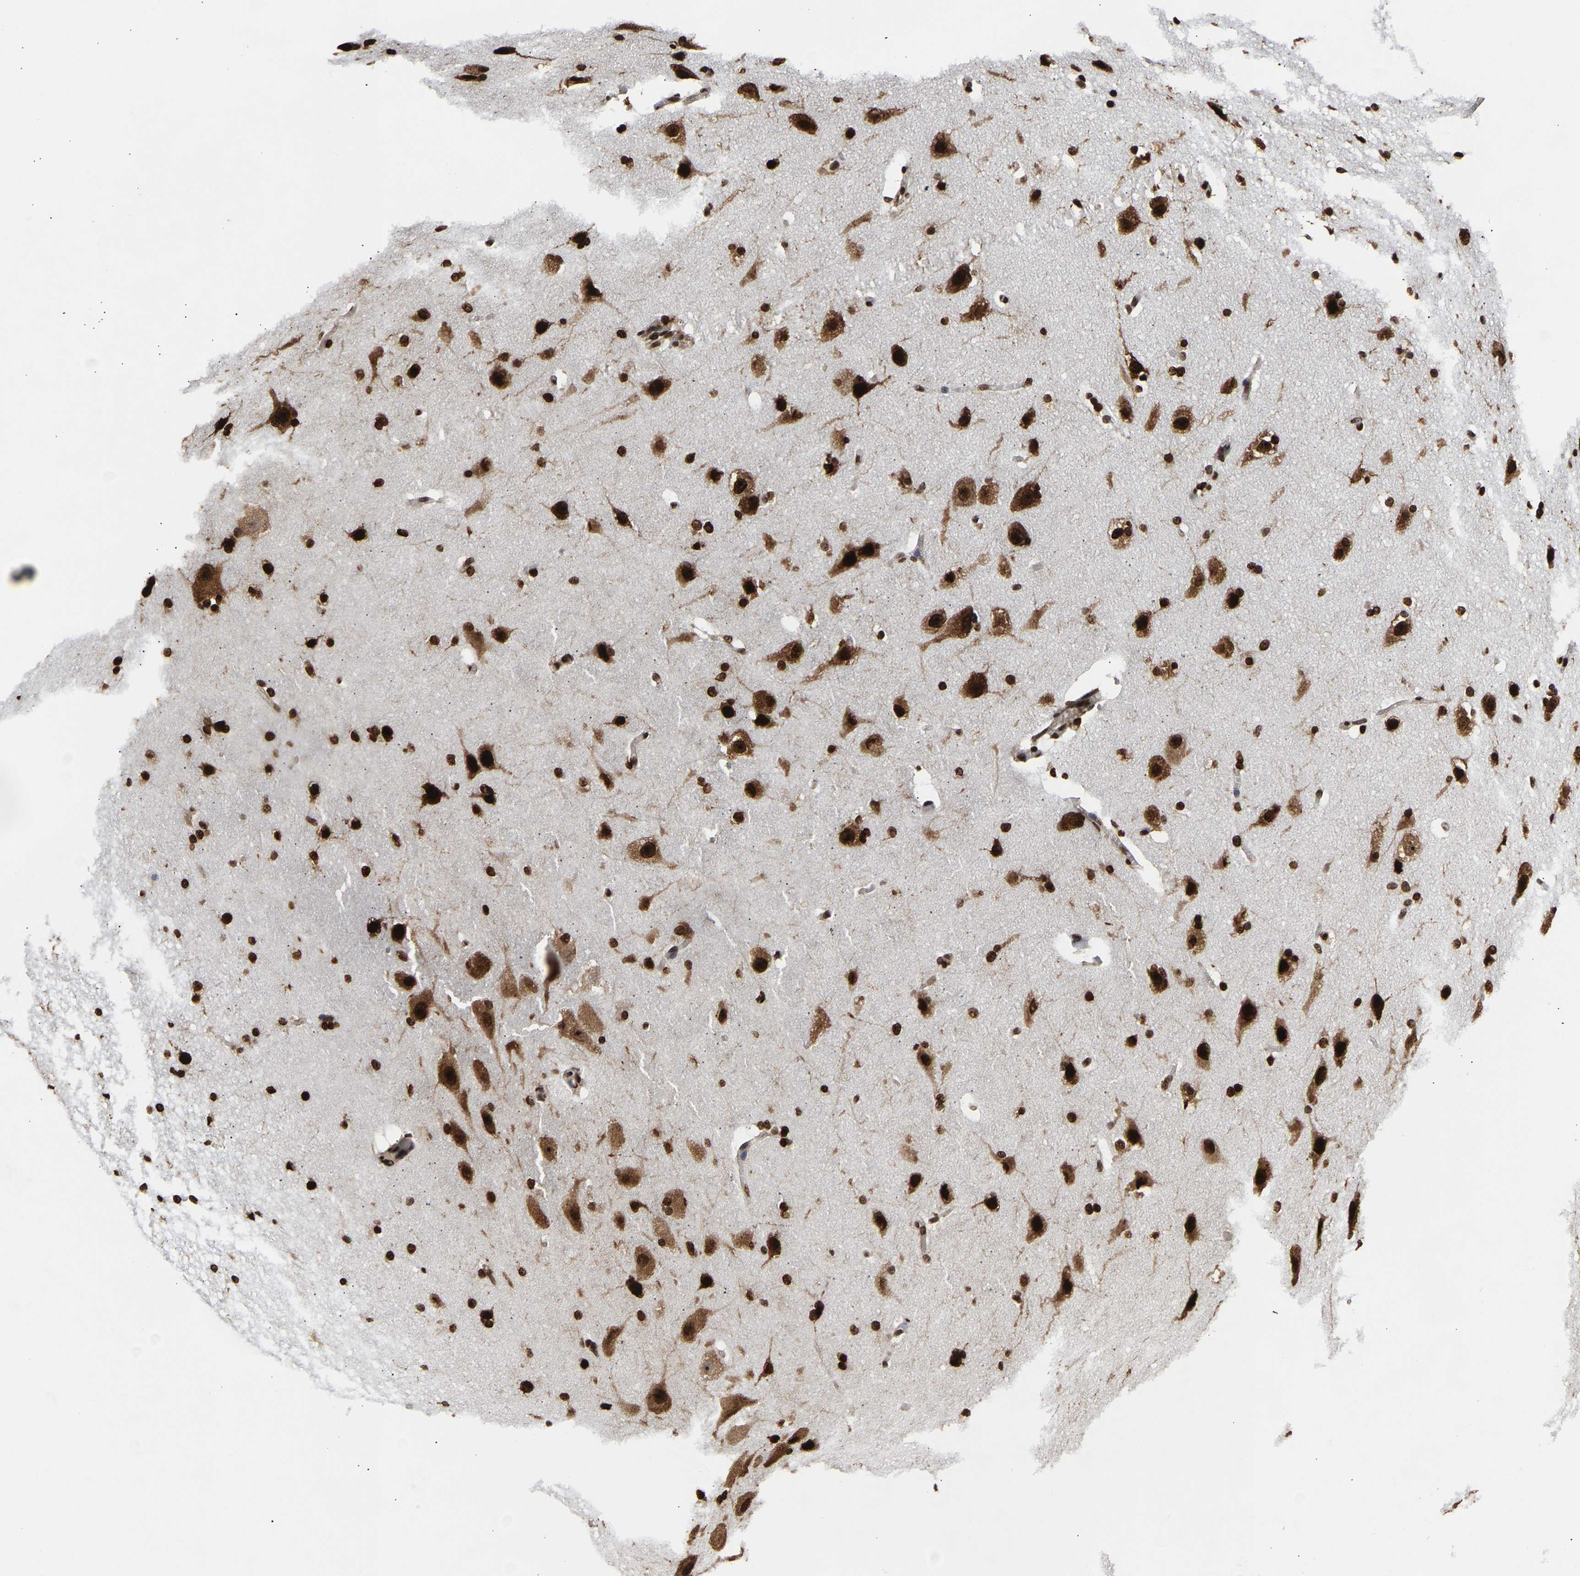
{"staining": {"intensity": "moderate", "quantity": ">75%", "location": "nuclear"}, "tissue": "cerebral cortex", "cell_type": "Endothelial cells", "image_type": "normal", "snomed": [{"axis": "morphology", "description": "Normal tissue, NOS"}, {"axis": "topography", "description": "Cerebral cortex"}, {"axis": "topography", "description": "Hippocampus"}], "caption": "High-magnification brightfield microscopy of normal cerebral cortex stained with DAB (3,3'-diaminobenzidine) (brown) and counterstained with hematoxylin (blue). endothelial cells exhibit moderate nuclear expression is appreciated in approximately>75% of cells.", "gene": "PSIP1", "patient": {"sex": "female", "age": 19}}